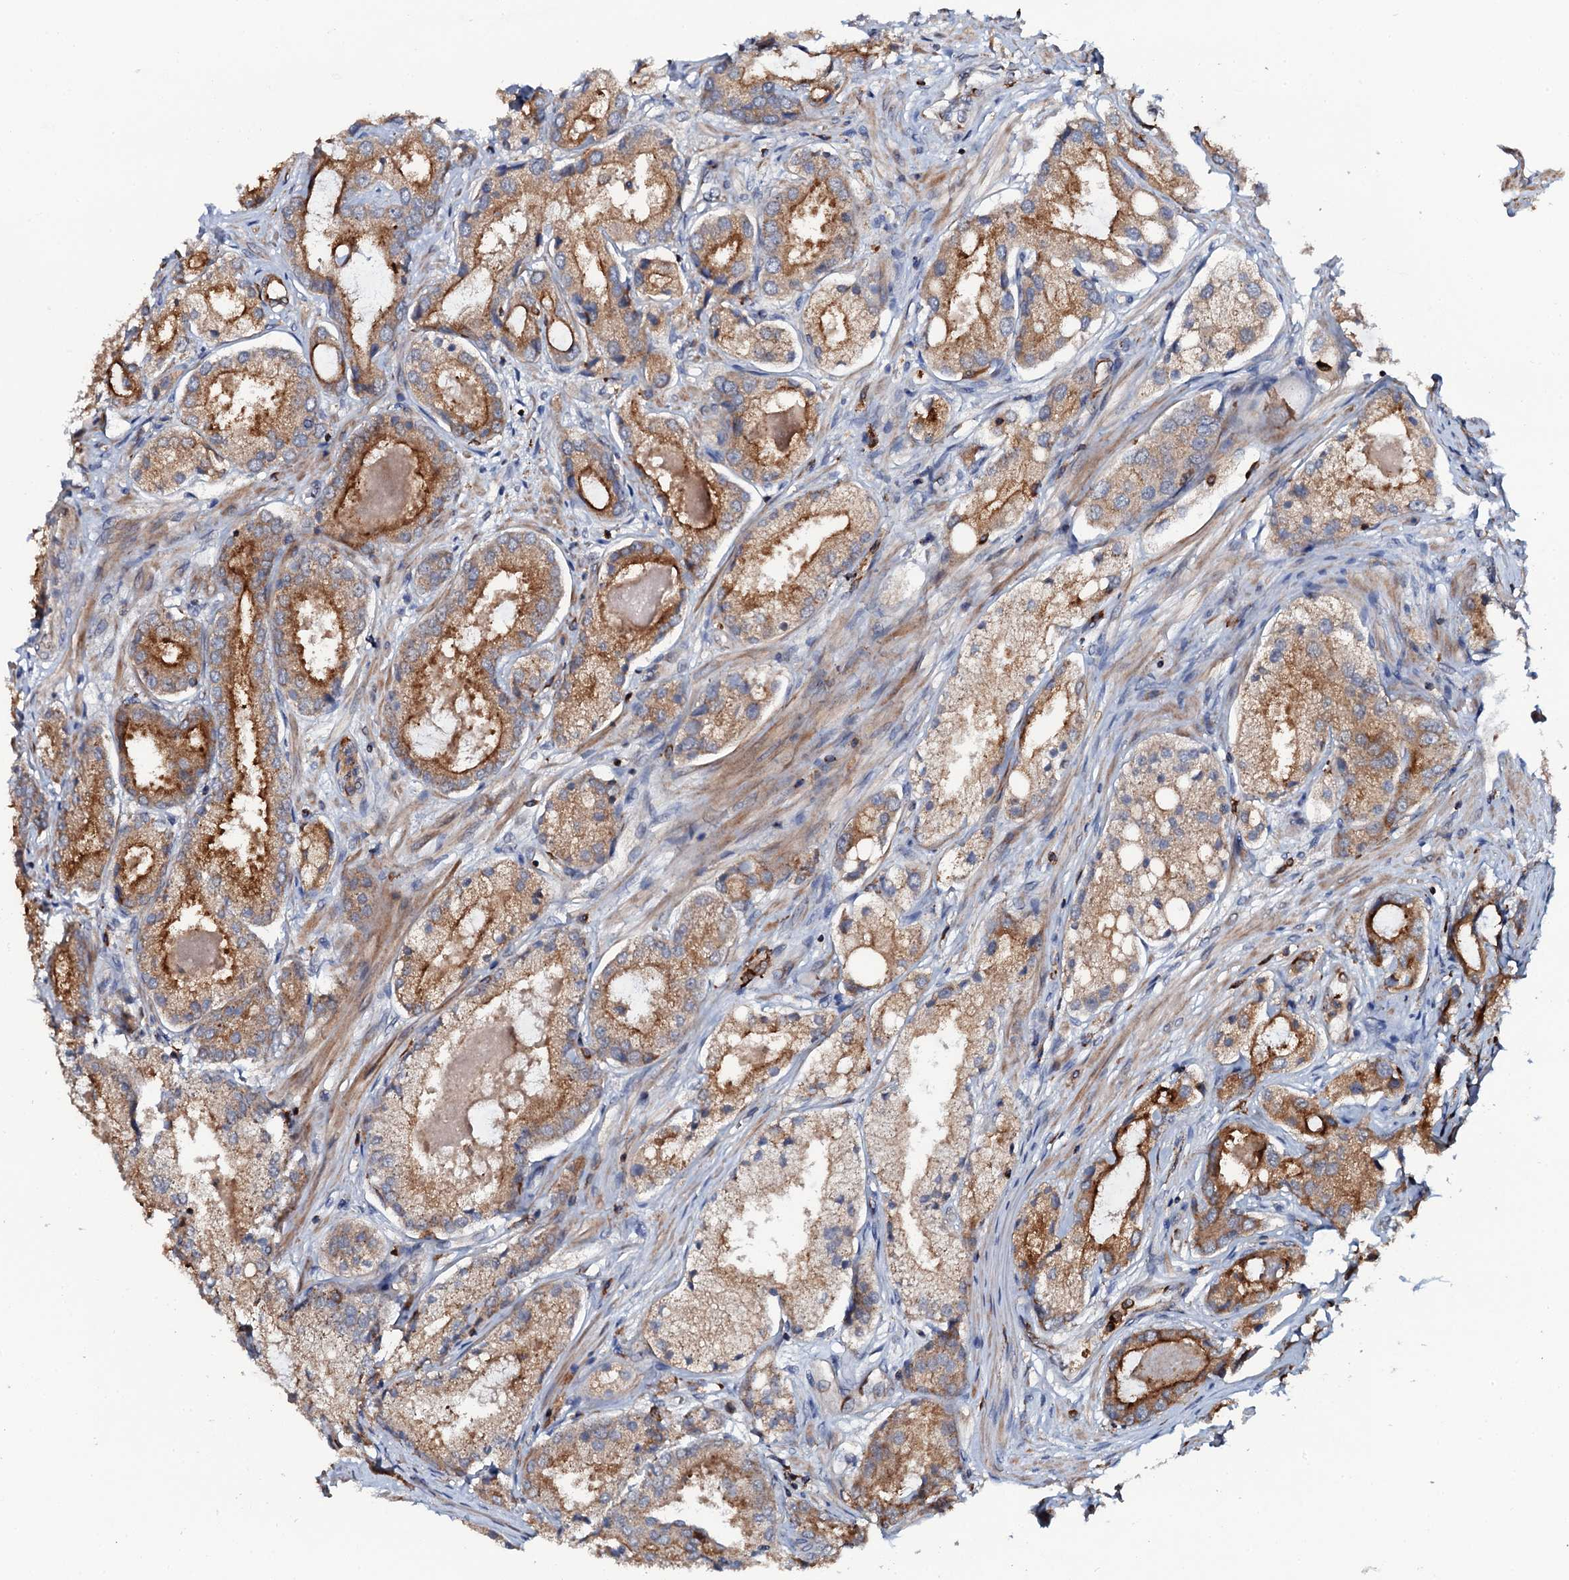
{"staining": {"intensity": "strong", "quantity": ">75%", "location": "cytoplasmic/membranous"}, "tissue": "prostate cancer", "cell_type": "Tumor cells", "image_type": "cancer", "snomed": [{"axis": "morphology", "description": "Adenocarcinoma, Low grade"}, {"axis": "topography", "description": "Prostate"}], "caption": "Adenocarcinoma (low-grade) (prostate) stained with DAB (3,3'-diaminobenzidine) immunohistochemistry demonstrates high levels of strong cytoplasmic/membranous positivity in approximately >75% of tumor cells. Using DAB (brown) and hematoxylin (blue) stains, captured at high magnification using brightfield microscopy.", "gene": "VAMP8", "patient": {"sex": "male", "age": 68}}